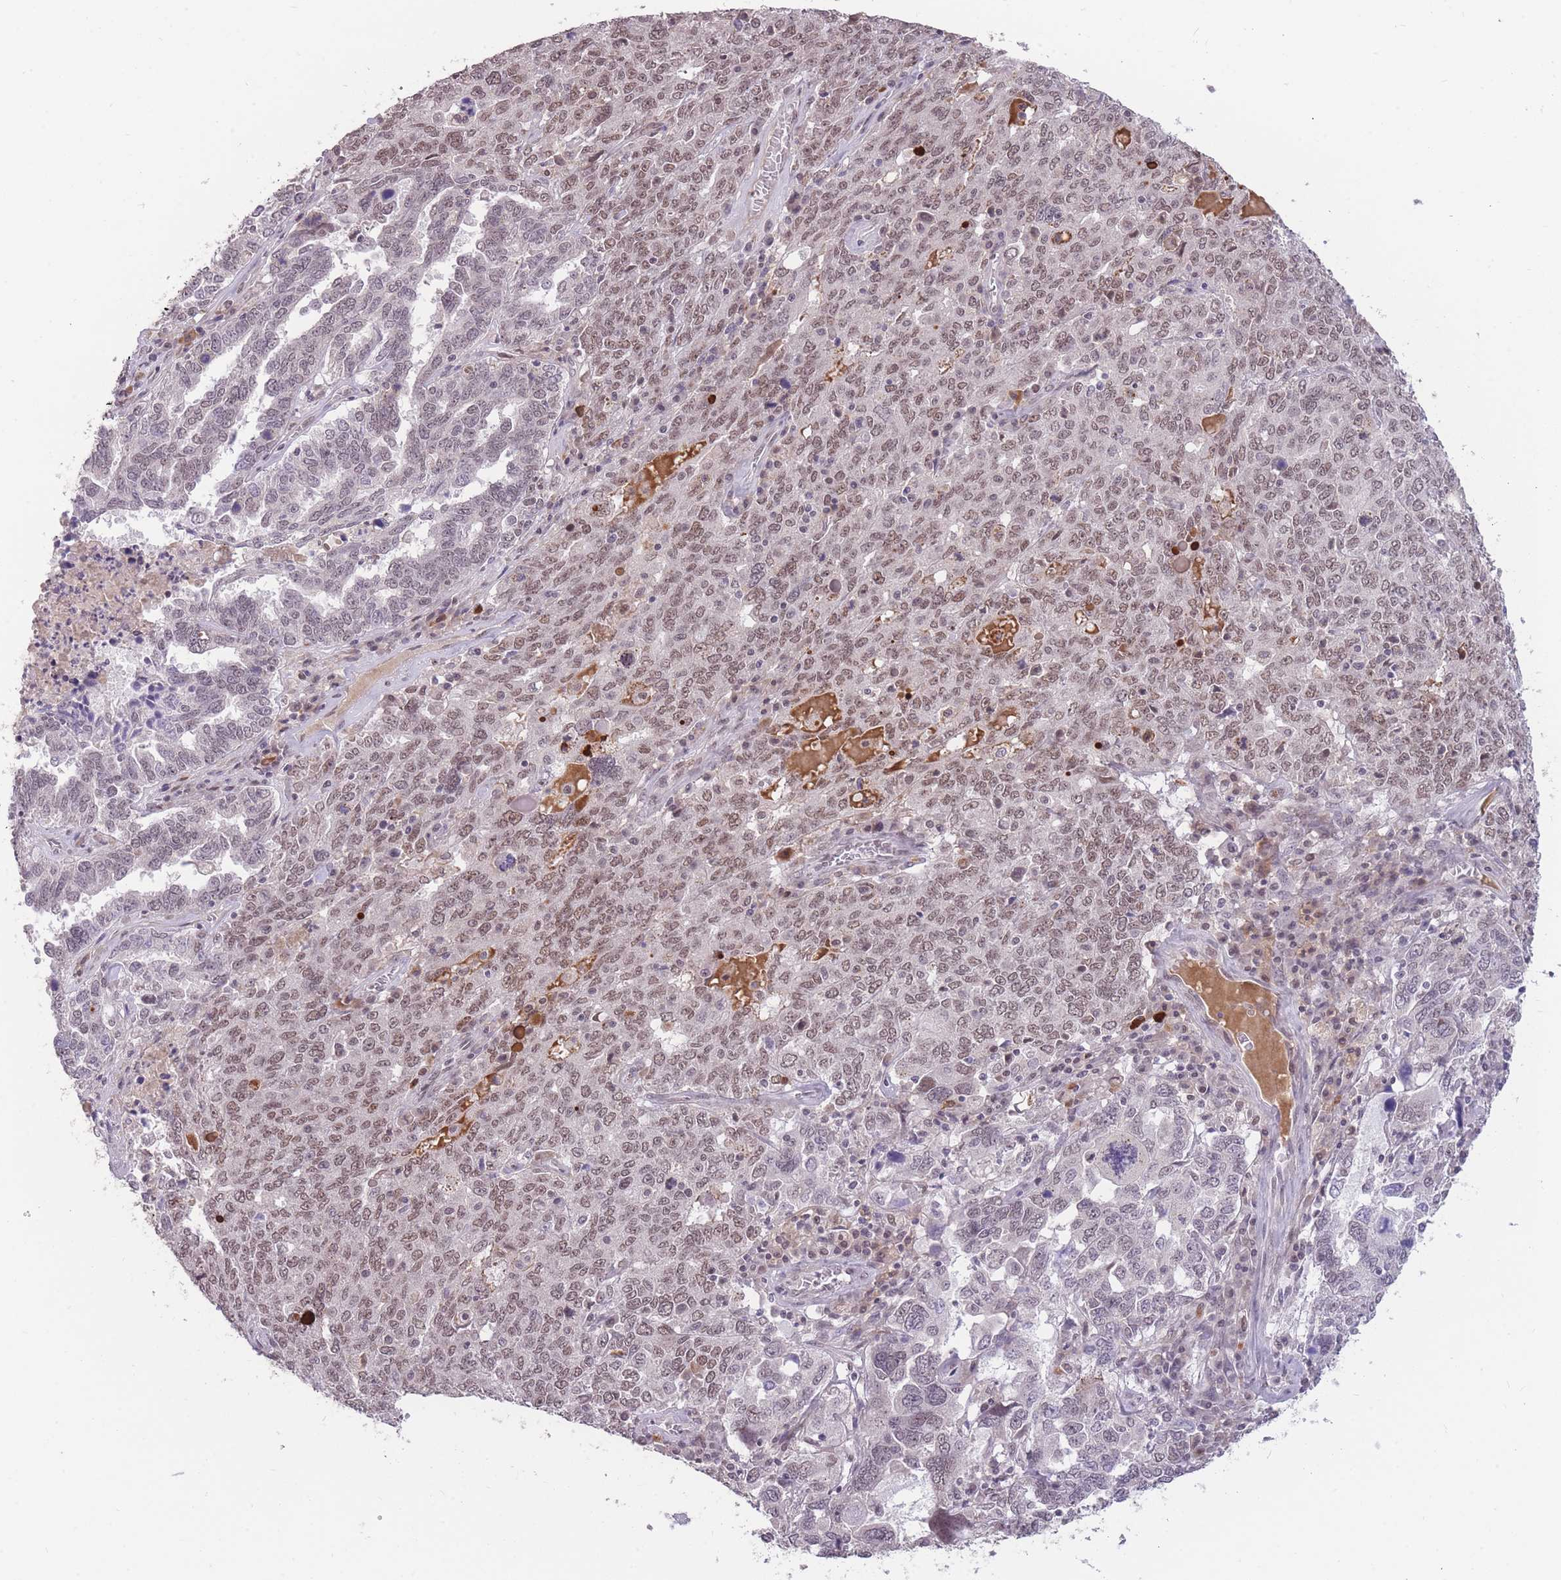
{"staining": {"intensity": "weak", "quantity": "25%-75%", "location": "nuclear"}, "tissue": "ovarian cancer", "cell_type": "Tumor cells", "image_type": "cancer", "snomed": [{"axis": "morphology", "description": "Carcinoma, endometroid"}, {"axis": "topography", "description": "Ovary"}], "caption": "Protein expression analysis of human endometroid carcinoma (ovarian) reveals weak nuclear staining in about 25%-75% of tumor cells. Ihc stains the protein in brown and the nuclei are stained blue.", "gene": "HNRNPUL1", "patient": {"sex": "female", "age": 62}}